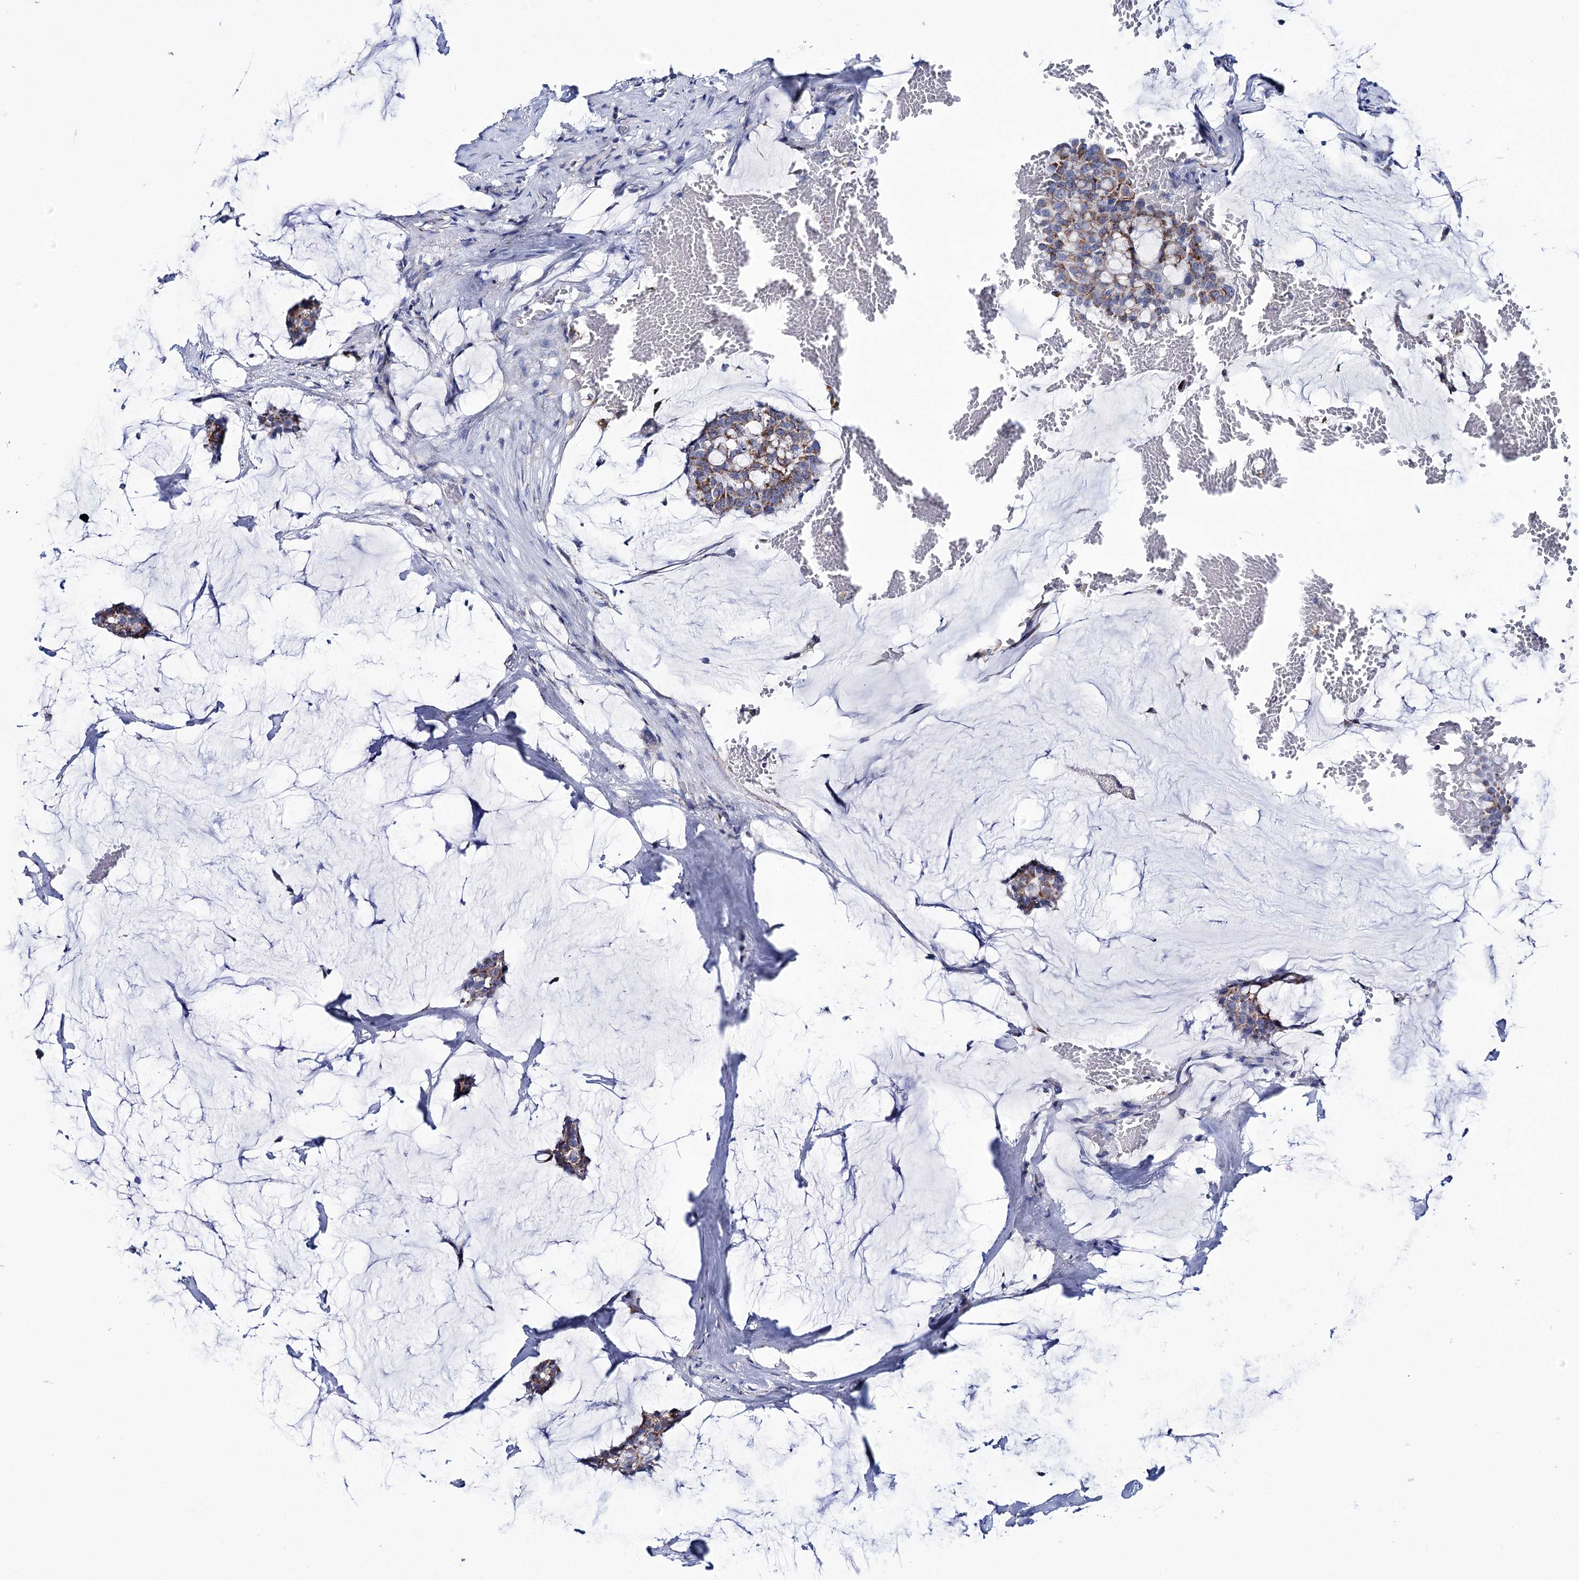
{"staining": {"intensity": "moderate", "quantity": "25%-75%", "location": "cytoplasmic/membranous"}, "tissue": "breast cancer", "cell_type": "Tumor cells", "image_type": "cancer", "snomed": [{"axis": "morphology", "description": "Duct carcinoma"}, {"axis": "topography", "description": "Breast"}], "caption": "Breast cancer was stained to show a protein in brown. There is medium levels of moderate cytoplasmic/membranous expression in approximately 25%-75% of tumor cells.", "gene": "UBASH3B", "patient": {"sex": "female", "age": 93}}